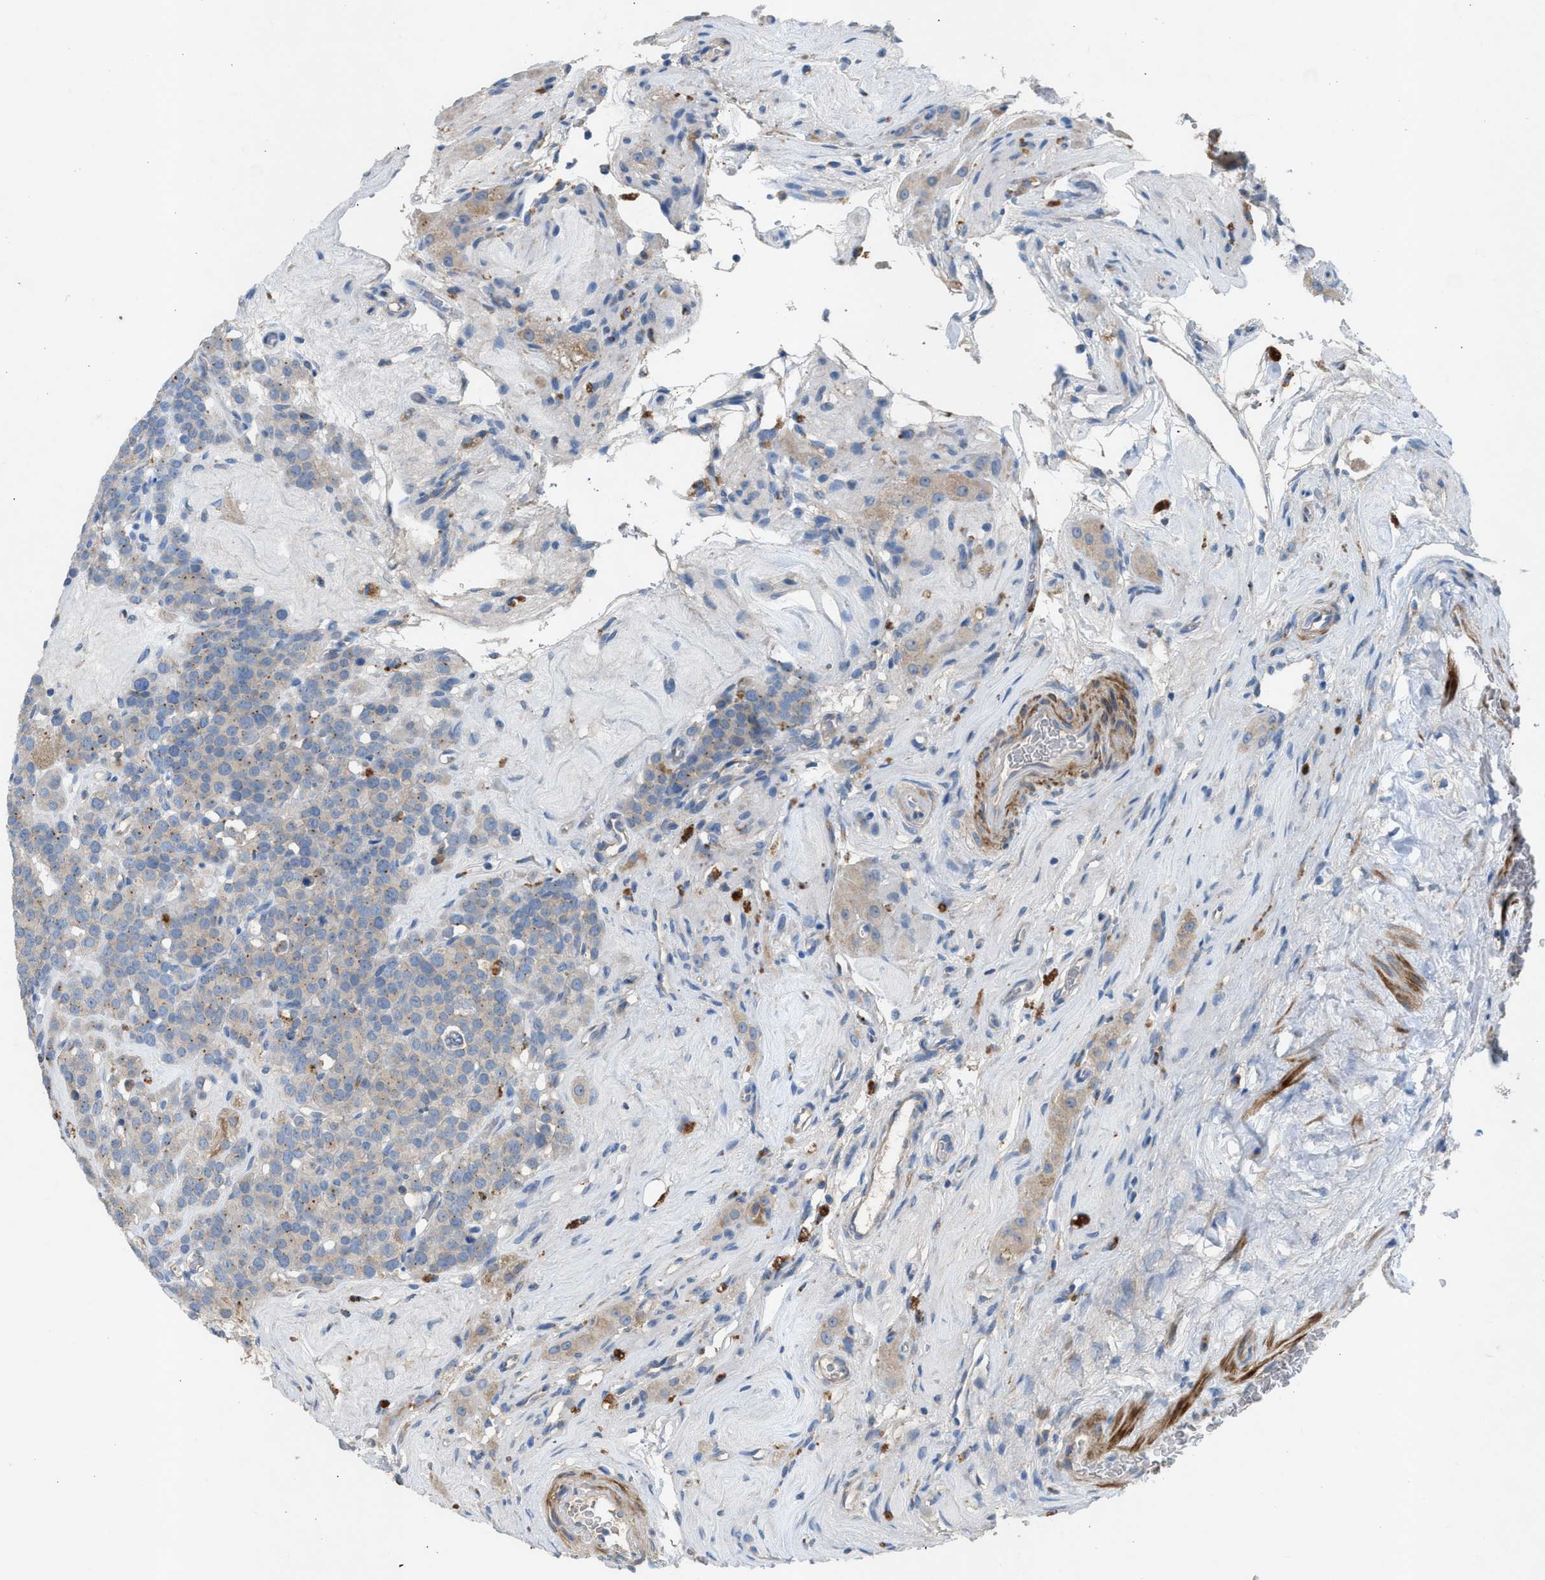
{"staining": {"intensity": "weak", "quantity": "<25%", "location": "cytoplasmic/membranous"}, "tissue": "testis cancer", "cell_type": "Tumor cells", "image_type": "cancer", "snomed": [{"axis": "morphology", "description": "Seminoma, NOS"}, {"axis": "topography", "description": "Testis"}], "caption": "Testis cancer was stained to show a protein in brown. There is no significant expression in tumor cells. (Brightfield microscopy of DAB IHC at high magnification).", "gene": "AOAH", "patient": {"sex": "male", "age": 71}}